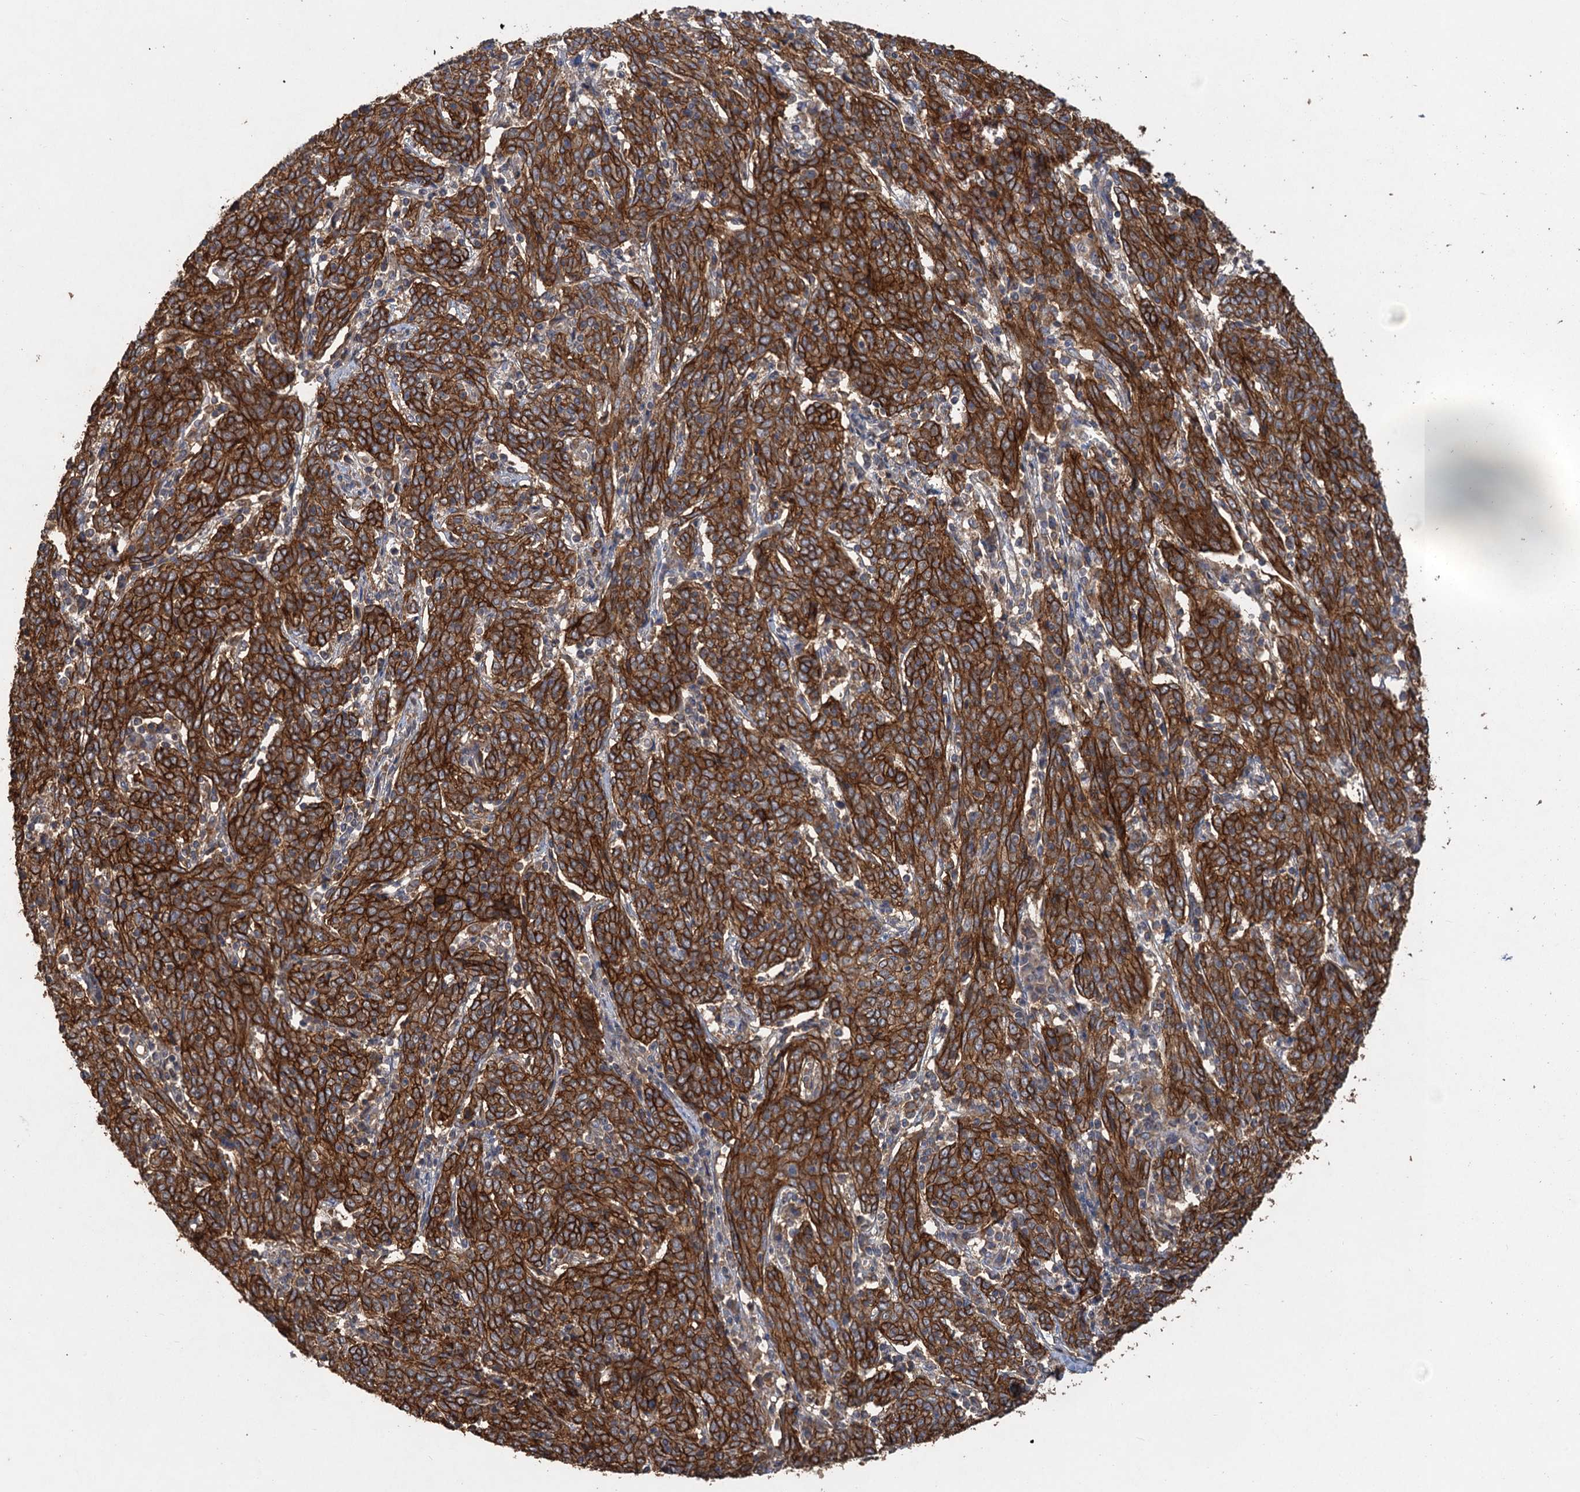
{"staining": {"intensity": "strong", "quantity": ">75%", "location": "cytoplasmic/membranous"}, "tissue": "cervical cancer", "cell_type": "Tumor cells", "image_type": "cancer", "snomed": [{"axis": "morphology", "description": "Squamous cell carcinoma, NOS"}, {"axis": "topography", "description": "Cervix"}], "caption": "Immunohistochemical staining of human cervical squamous cell carcinoma displays high levels of strong cytoplasmic/membranous protein expression in about >75% of tumor cells.", "gene": "SCUBE3", "patient": {"sex": "female", "age": 67}}